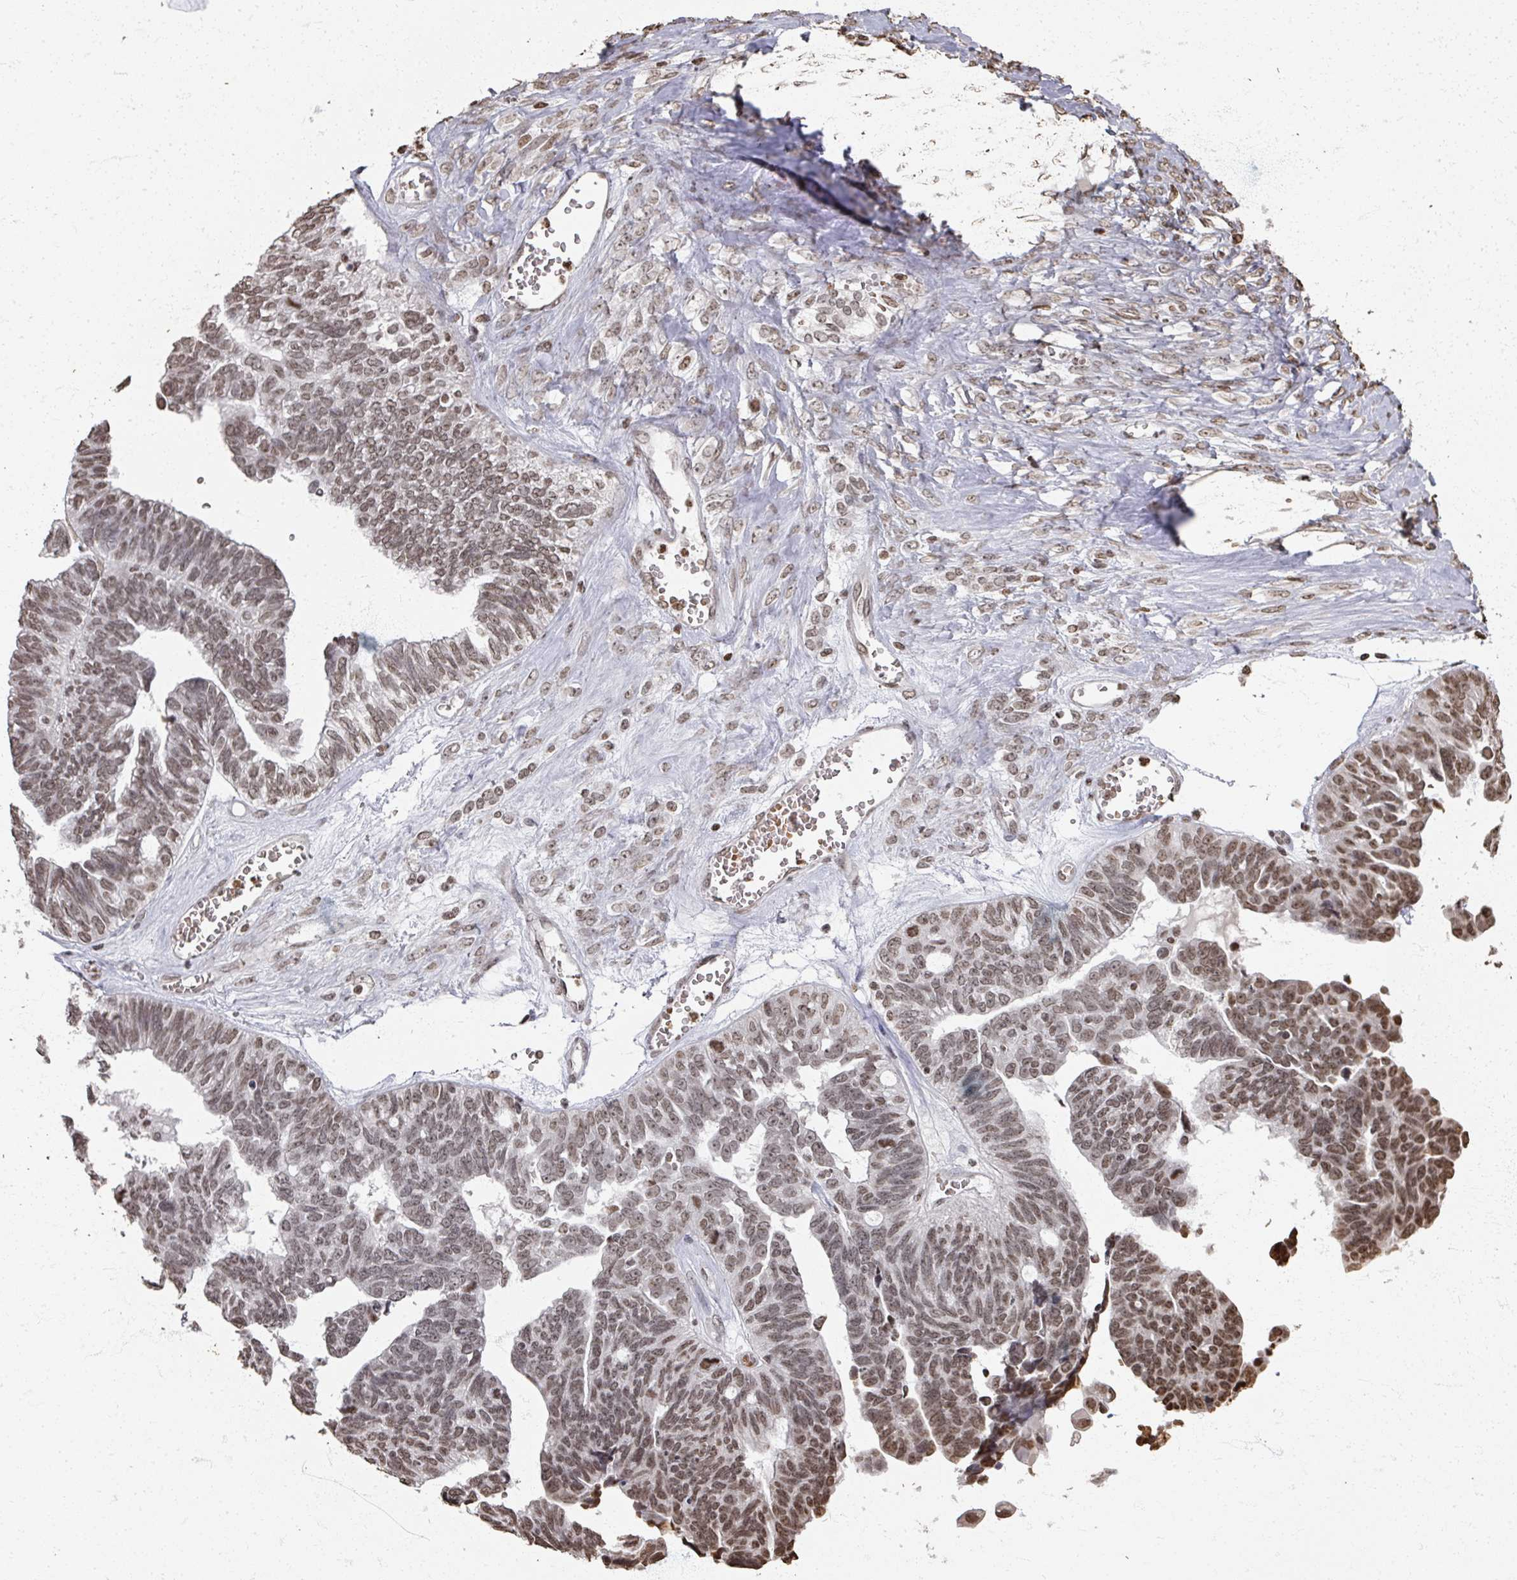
{"staining": {"intensity": "moderate", "quantity": ">75%", "location": "nuclear"}, "tissue": "ovarian cancer", "cell_type": "Tumor cells", "image_type": "cancer", "snomed": [{"axis": "morphology", "description": "Cystadenocarcinoma, serous, NOS"}, {"axis": "topography", "description": "Ovary"}], "caption": "Immunohistochemistry of ovarian cancer (serous cystadenocarcinoma) shows medium levels of moderate nuclear expression in about >75% of tumor cells.", "gene": "DCUN1D5", "patient": {"sex": "female", "age": 79}}